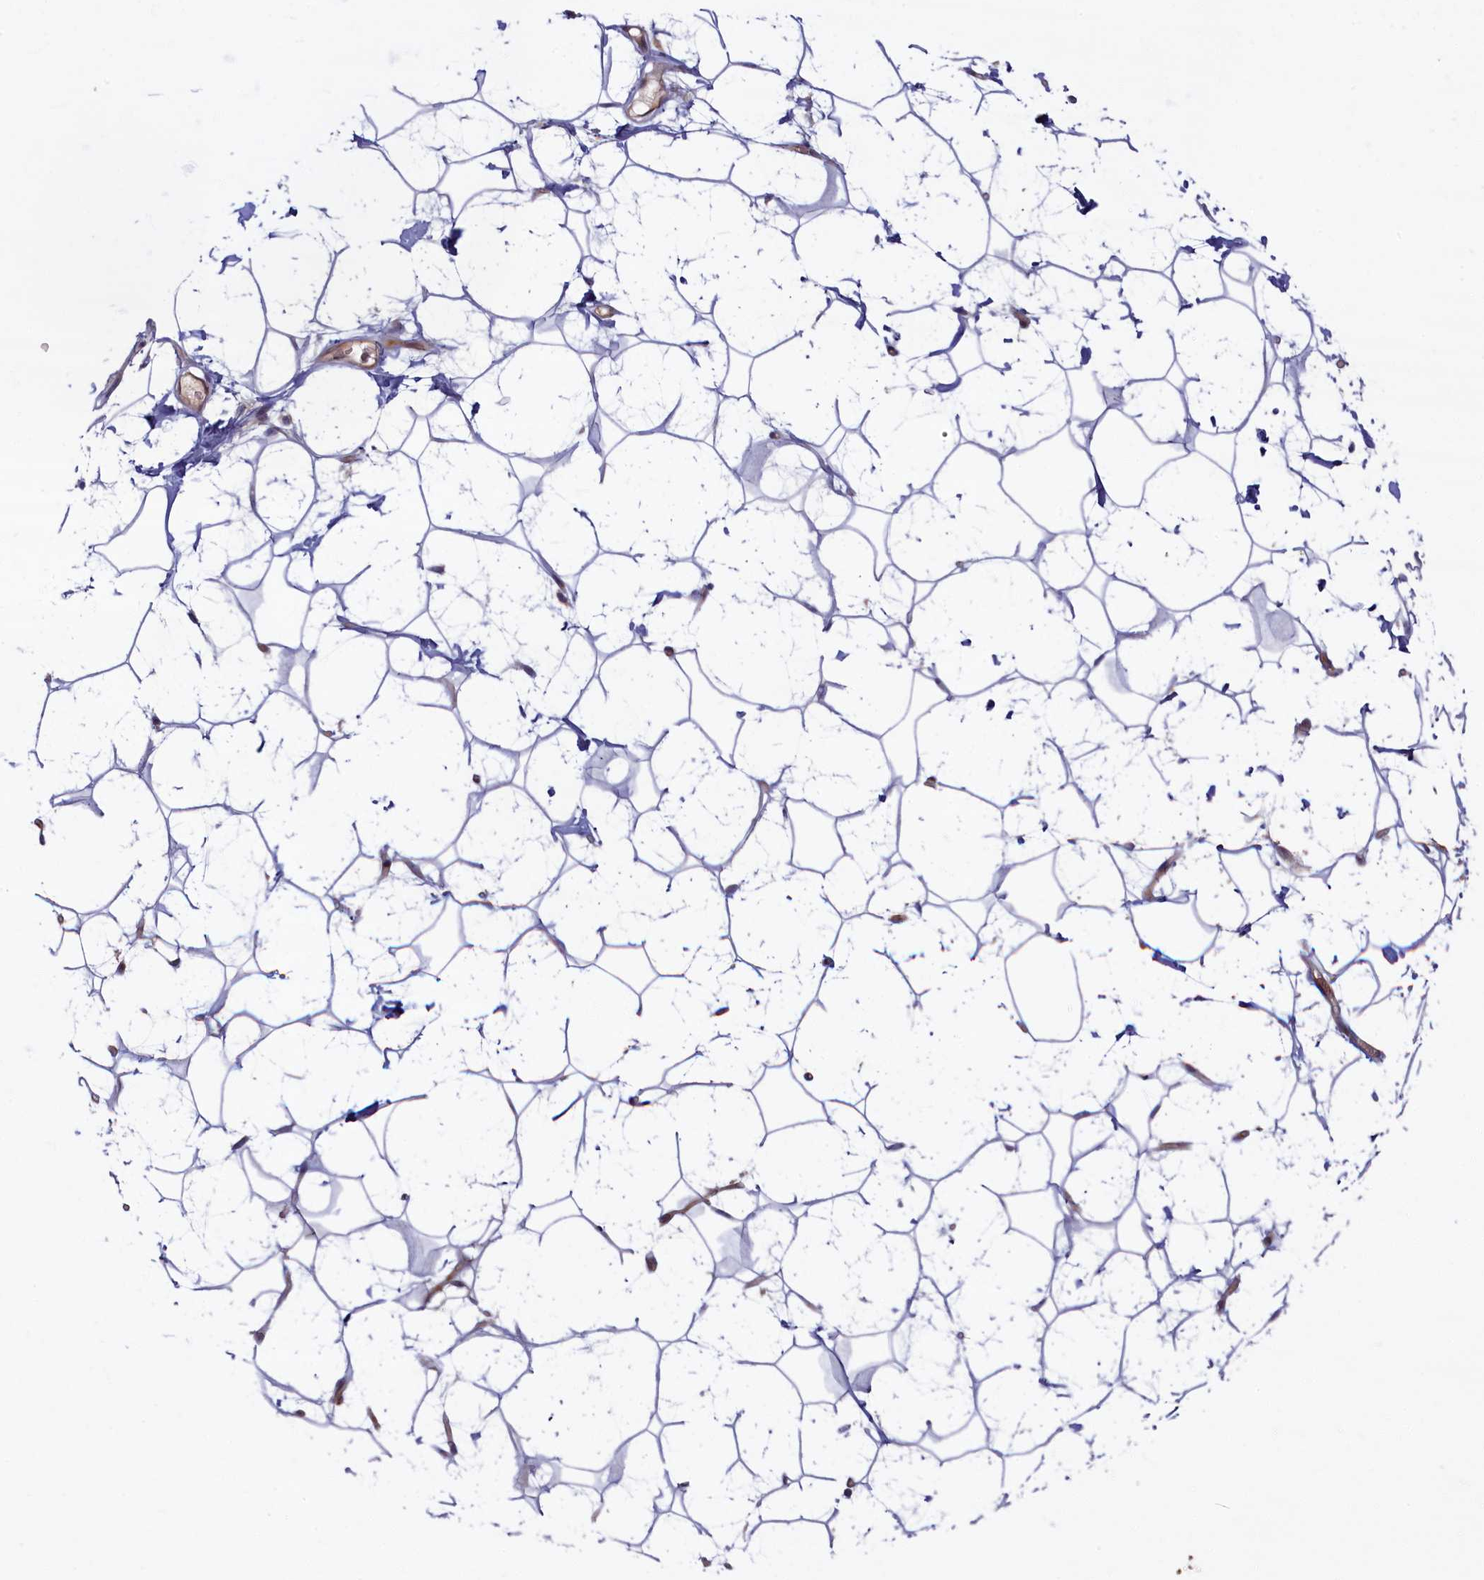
{"staining": {"intensity": "negative", "quantity": "none", "location": "none"}, "tissue": "adipose tissue", "cell_type": "Adipocytes", "image_type": "normal", "snomed": [{"axis": "morphology", "description": "Normal tissue, NOS"}, {"axis": "topography", "description": "Breast"}], "caption": "A high-resolution histopathology image shows immunohistochemistry staining of normal adipose tissue, which exhibits no significant expression in adipocytes.", "gene": "FCSK", "patient": {"sex": "female", "age": 26}}